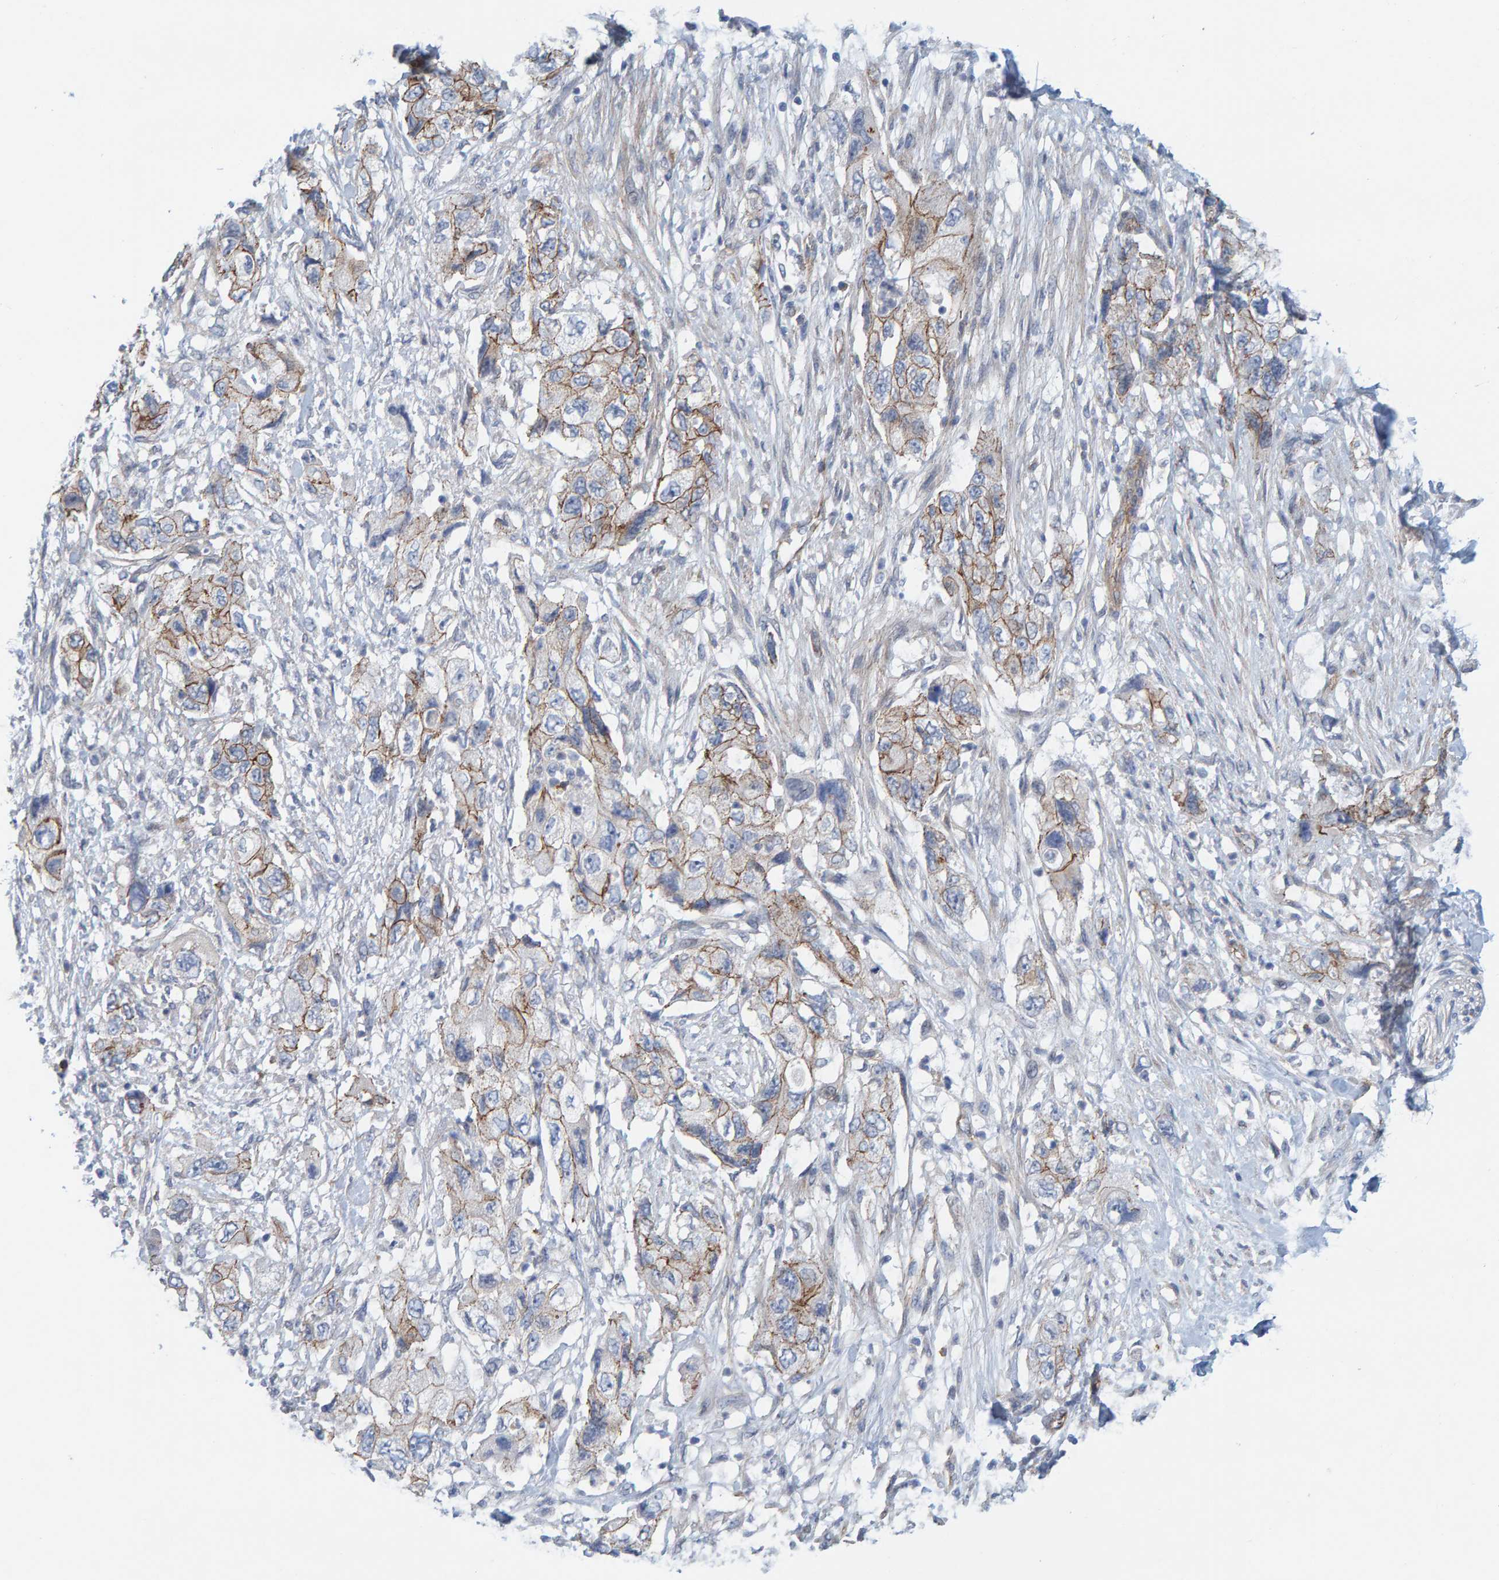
{"staining": {"intensity": "moderate", "quantity": "<25%", "location": "cytoplasmic/membranous"}, "tissue": "pancreatic cancer", "cell_type": "Tumor cells", "image_type": "cancer", "snomed": [{"axis": "morphology", "description": "Adenocarcinoma, NOS"}, {"axis": "topography", "description": "Pancreas"}], "caption": "Protein positivity by IHC reveals moderate cytoplasmic/membranous expression in approximately <25% of tumor cells in pancreatic cancer (adenocarcinoma).", "gene": "KRBA2", "patient": {"sex": "female", "age": 73}}